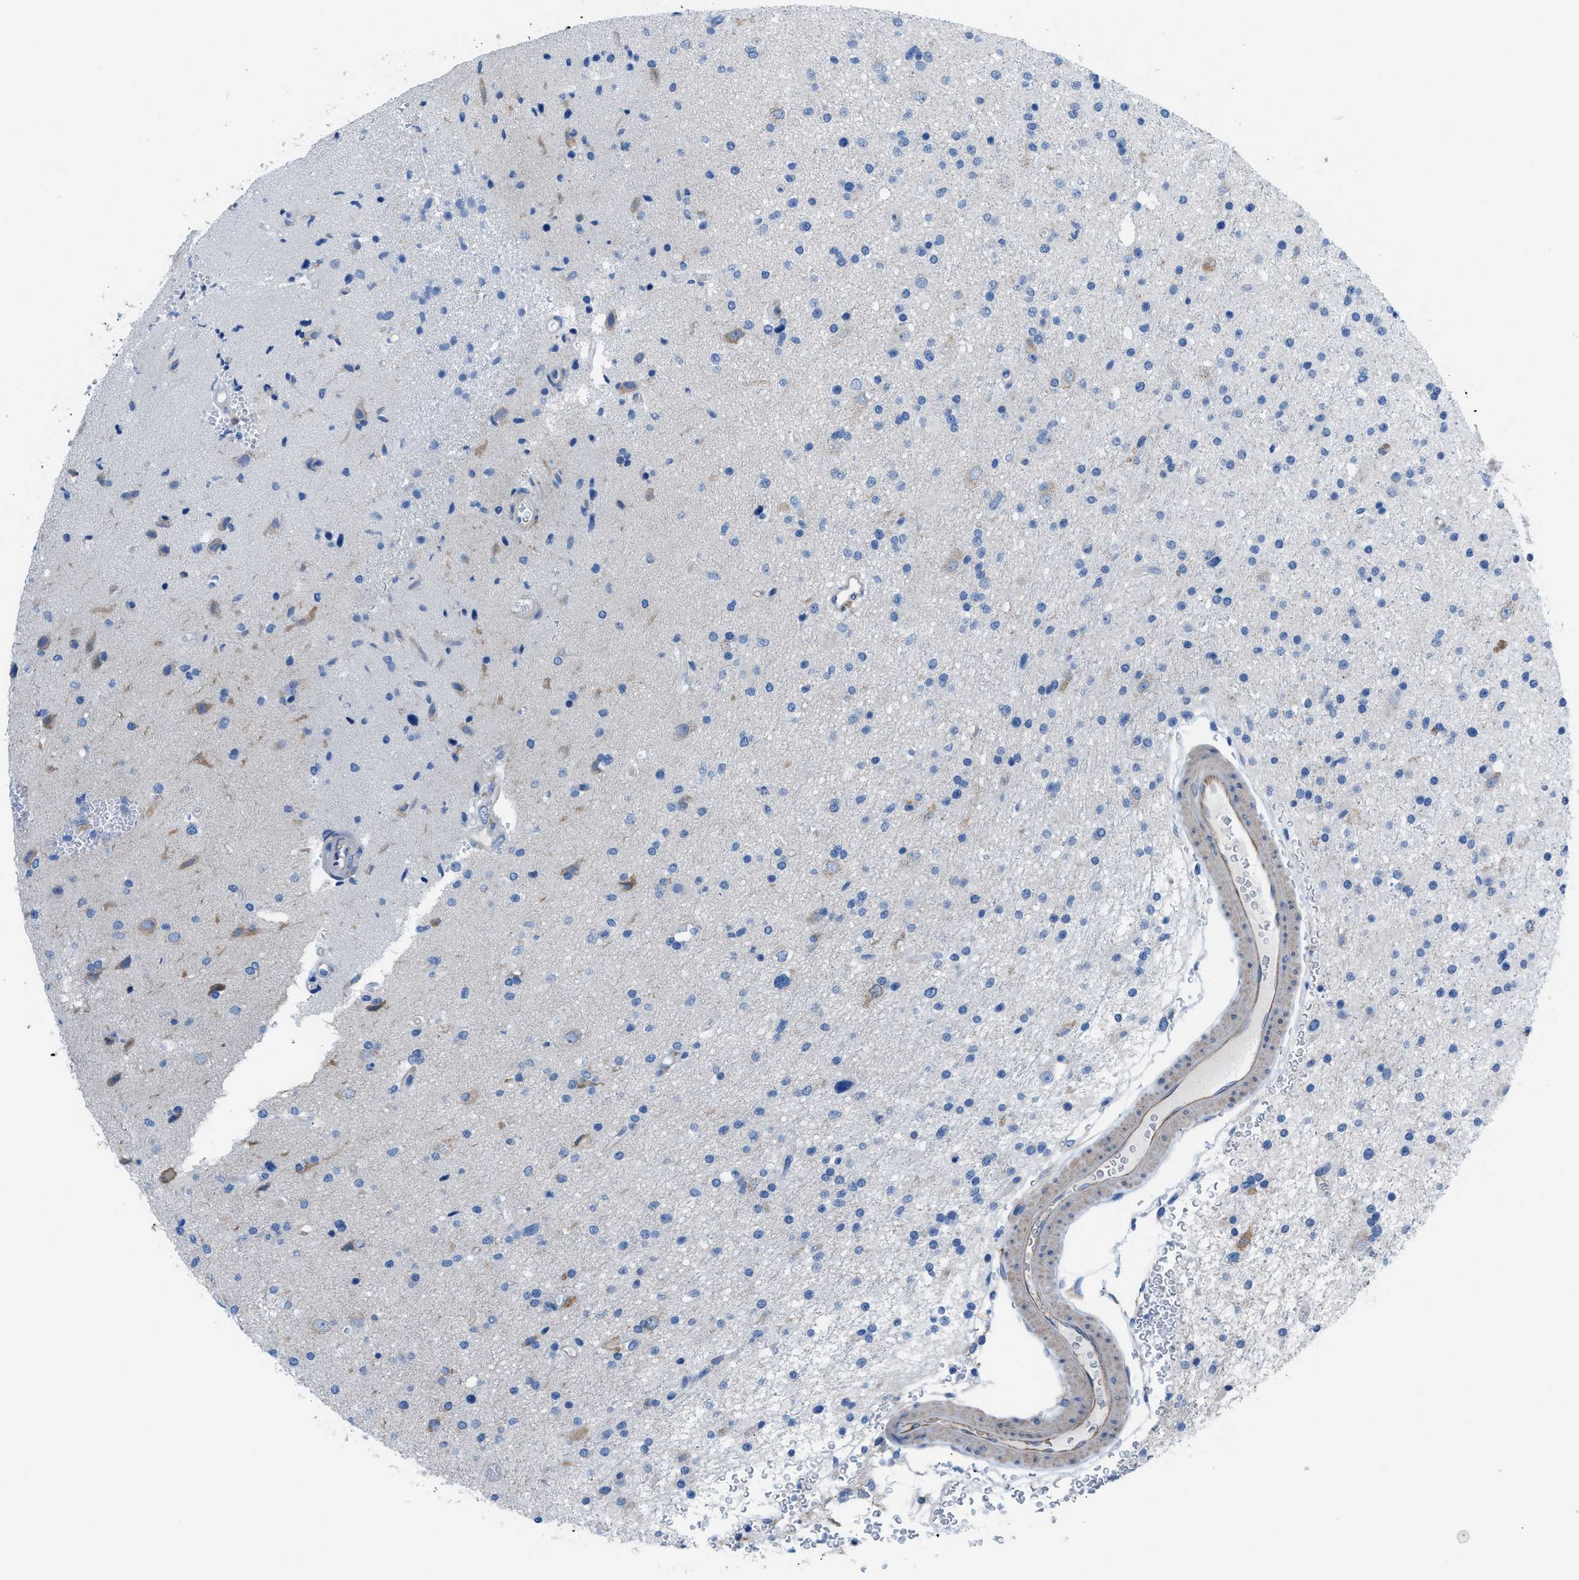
{"staining": {"intensity": "negative", "quantity": "none", "location": "none"}, "tissue": "glioma", "cell_type": "Tumor cells", "image_type": "cancer", "snomed": [{"axis": "morphology", "description": "Glioma, malignant, High grade"}, {"axis": "topography", "description": "Brain"}], "caption": "Immunohistochemical staining of malignant glioma (high-grade) reveals no significant positivity in tumor cells.", "gene": "ITPR1", "patient": {"sex": "male", "age": 33}}